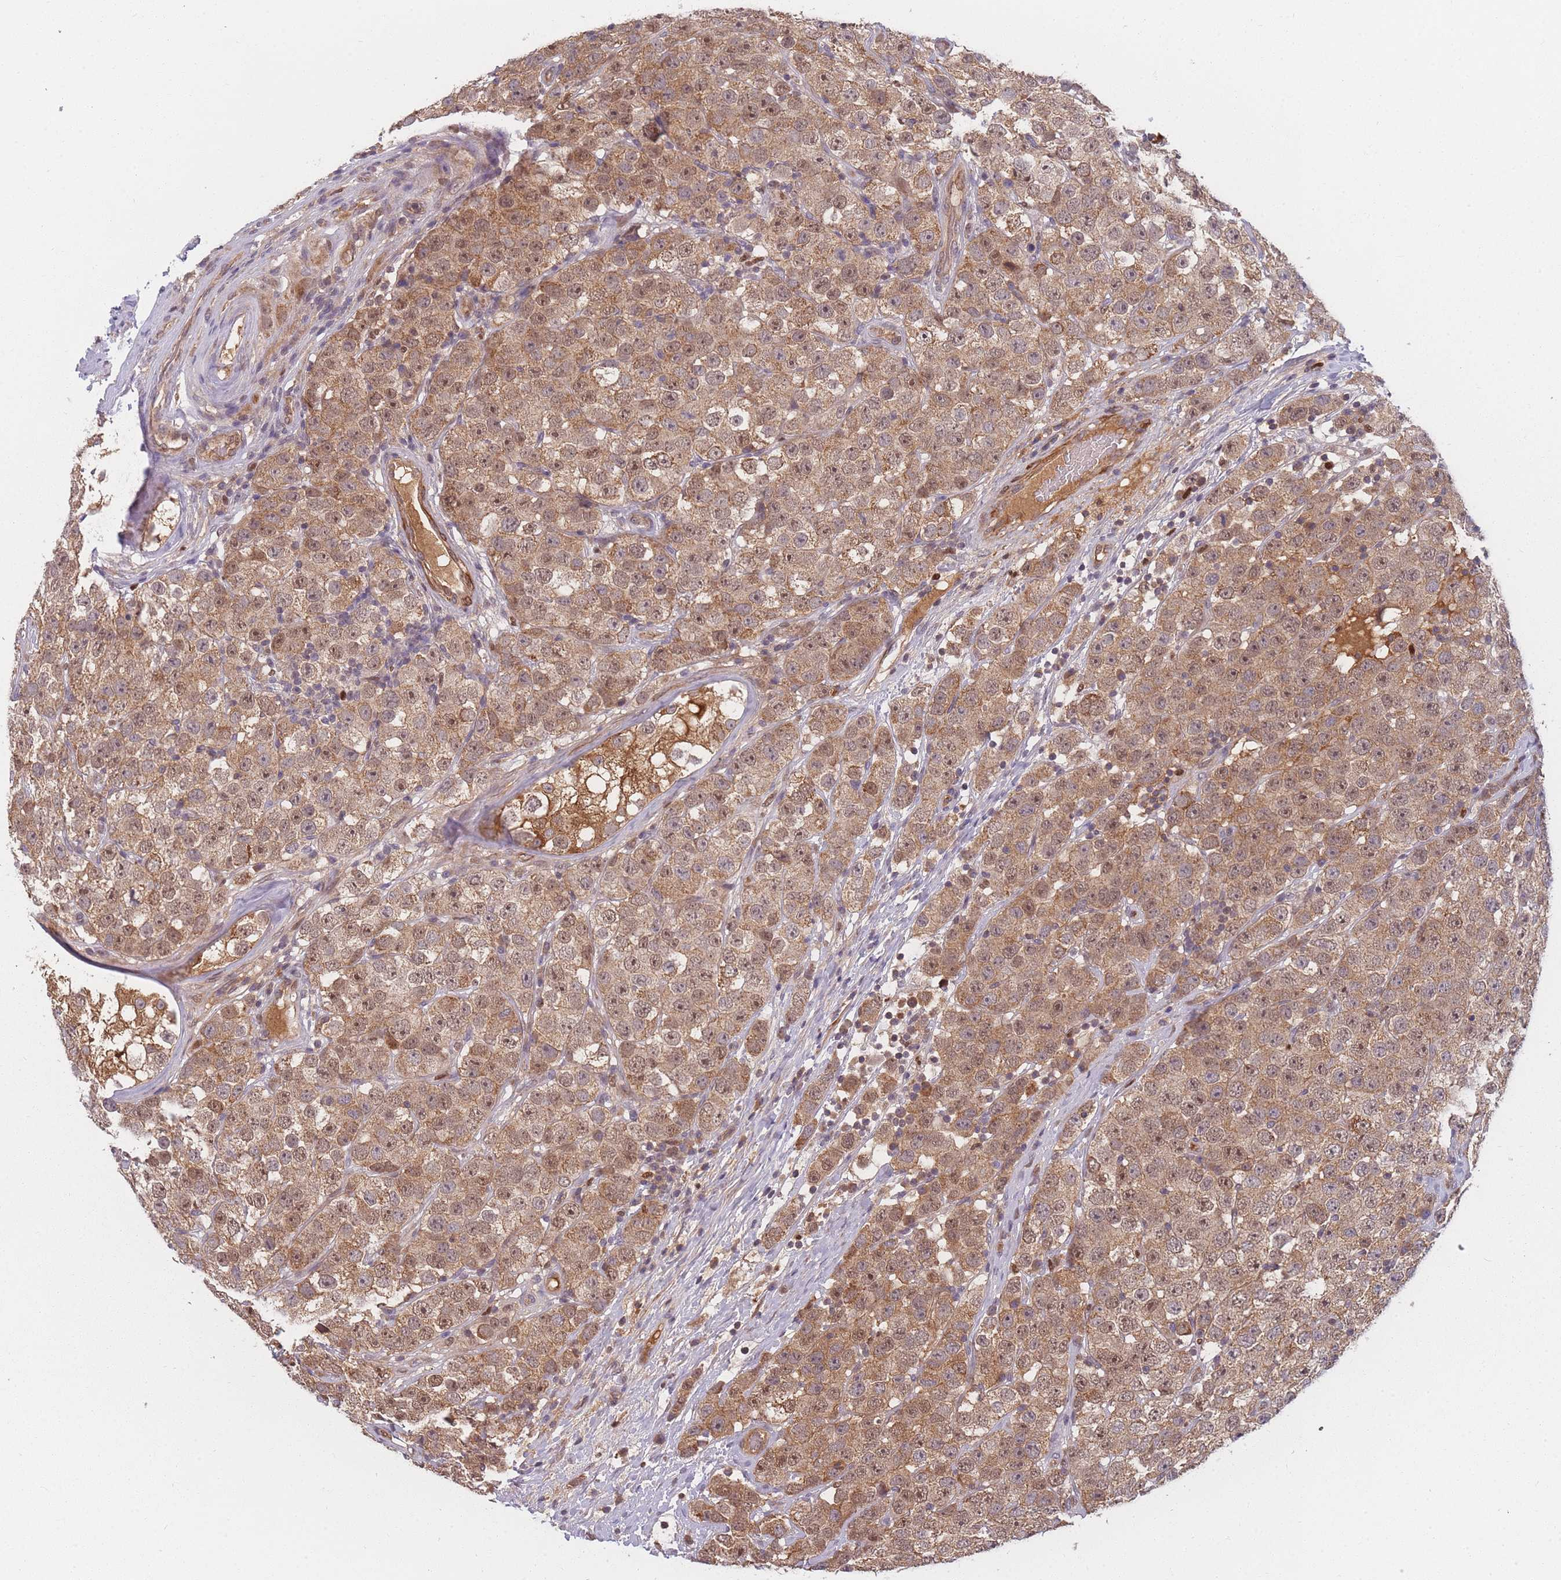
{"staining": {"intensity": "moderate", "quantity": ">75%", "location": "cytoplasmic/membranous,nuclear"}, "tissue": "testis cancer", "cell_type": "Tumor cells", "image_type": "cancer", "snomed": [{"axis": "morphology", "description": "Seminoma, NOS"}, {"axis": "topography", "description": "Testis"}], "caption": "IHC (DAB (3,3'-diaminobenzidine)) staining of testis cancer (seminoma) shows moderate cytoplasmic/membranous and nuclear protein staining in approximately >75% of tumor cells. The staining was performed using DAB to visualize the protein expression in brown, while the nuclei were stained in blue with hematoxylin (Magnification: 20x).", "gene": "FAM153A", "patient": {"sex": "male", "age": 28}}